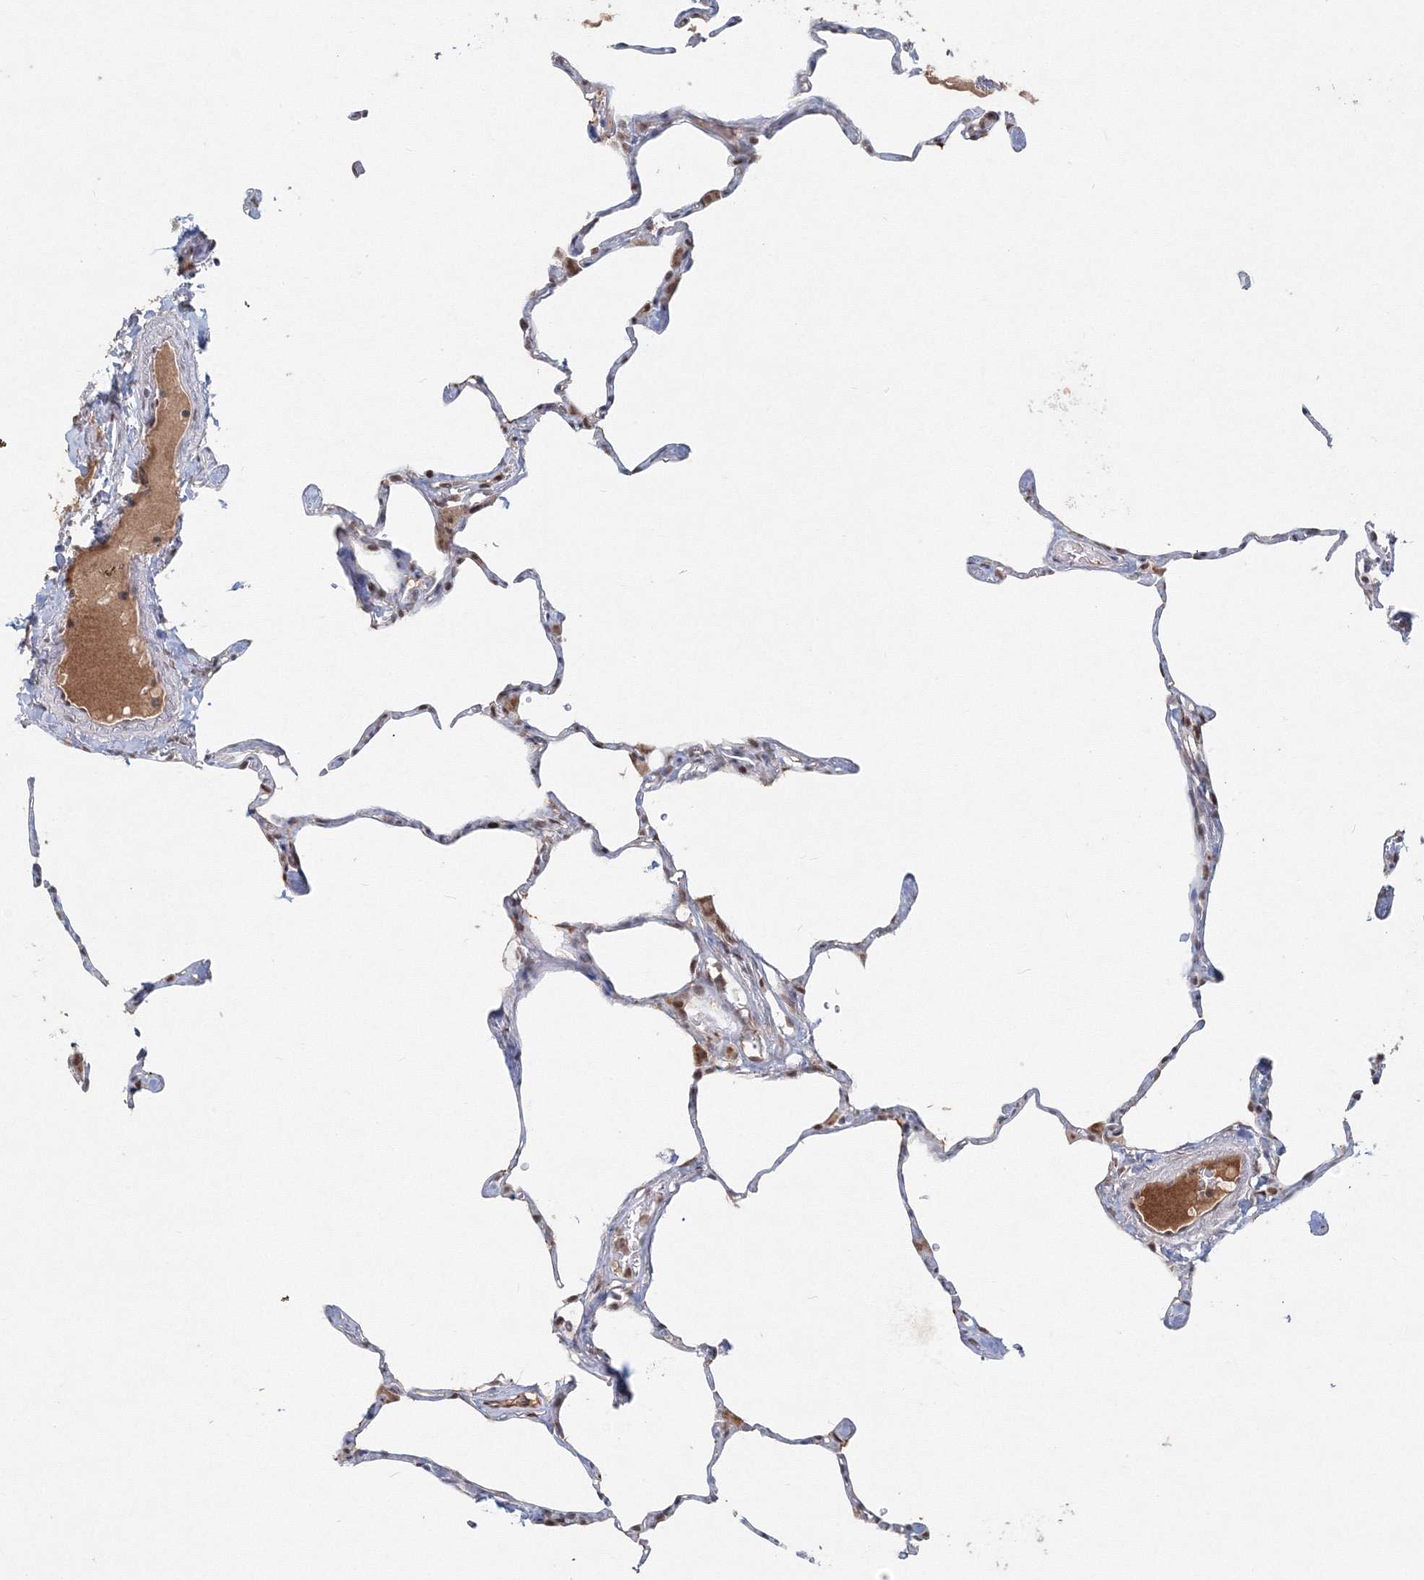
{"staining": {"intensity": "weak", "quantity": "<25%", "location": "cytoplasmic/membranous"}, "tissue": "lung", "cell_type": "Alveolar cells", "image_type": "normal", "snomed": [{"axis": "morphology", "description": "Normal tissue, NOS"}, {"axis": "topography", "description": "Lung"}], "caption": "A photomicrograph of lung stained for a protein displays no brown staining in alveolar cells.", "gene": "IWS1", "patient": {"sex": "male", "age": 65}}